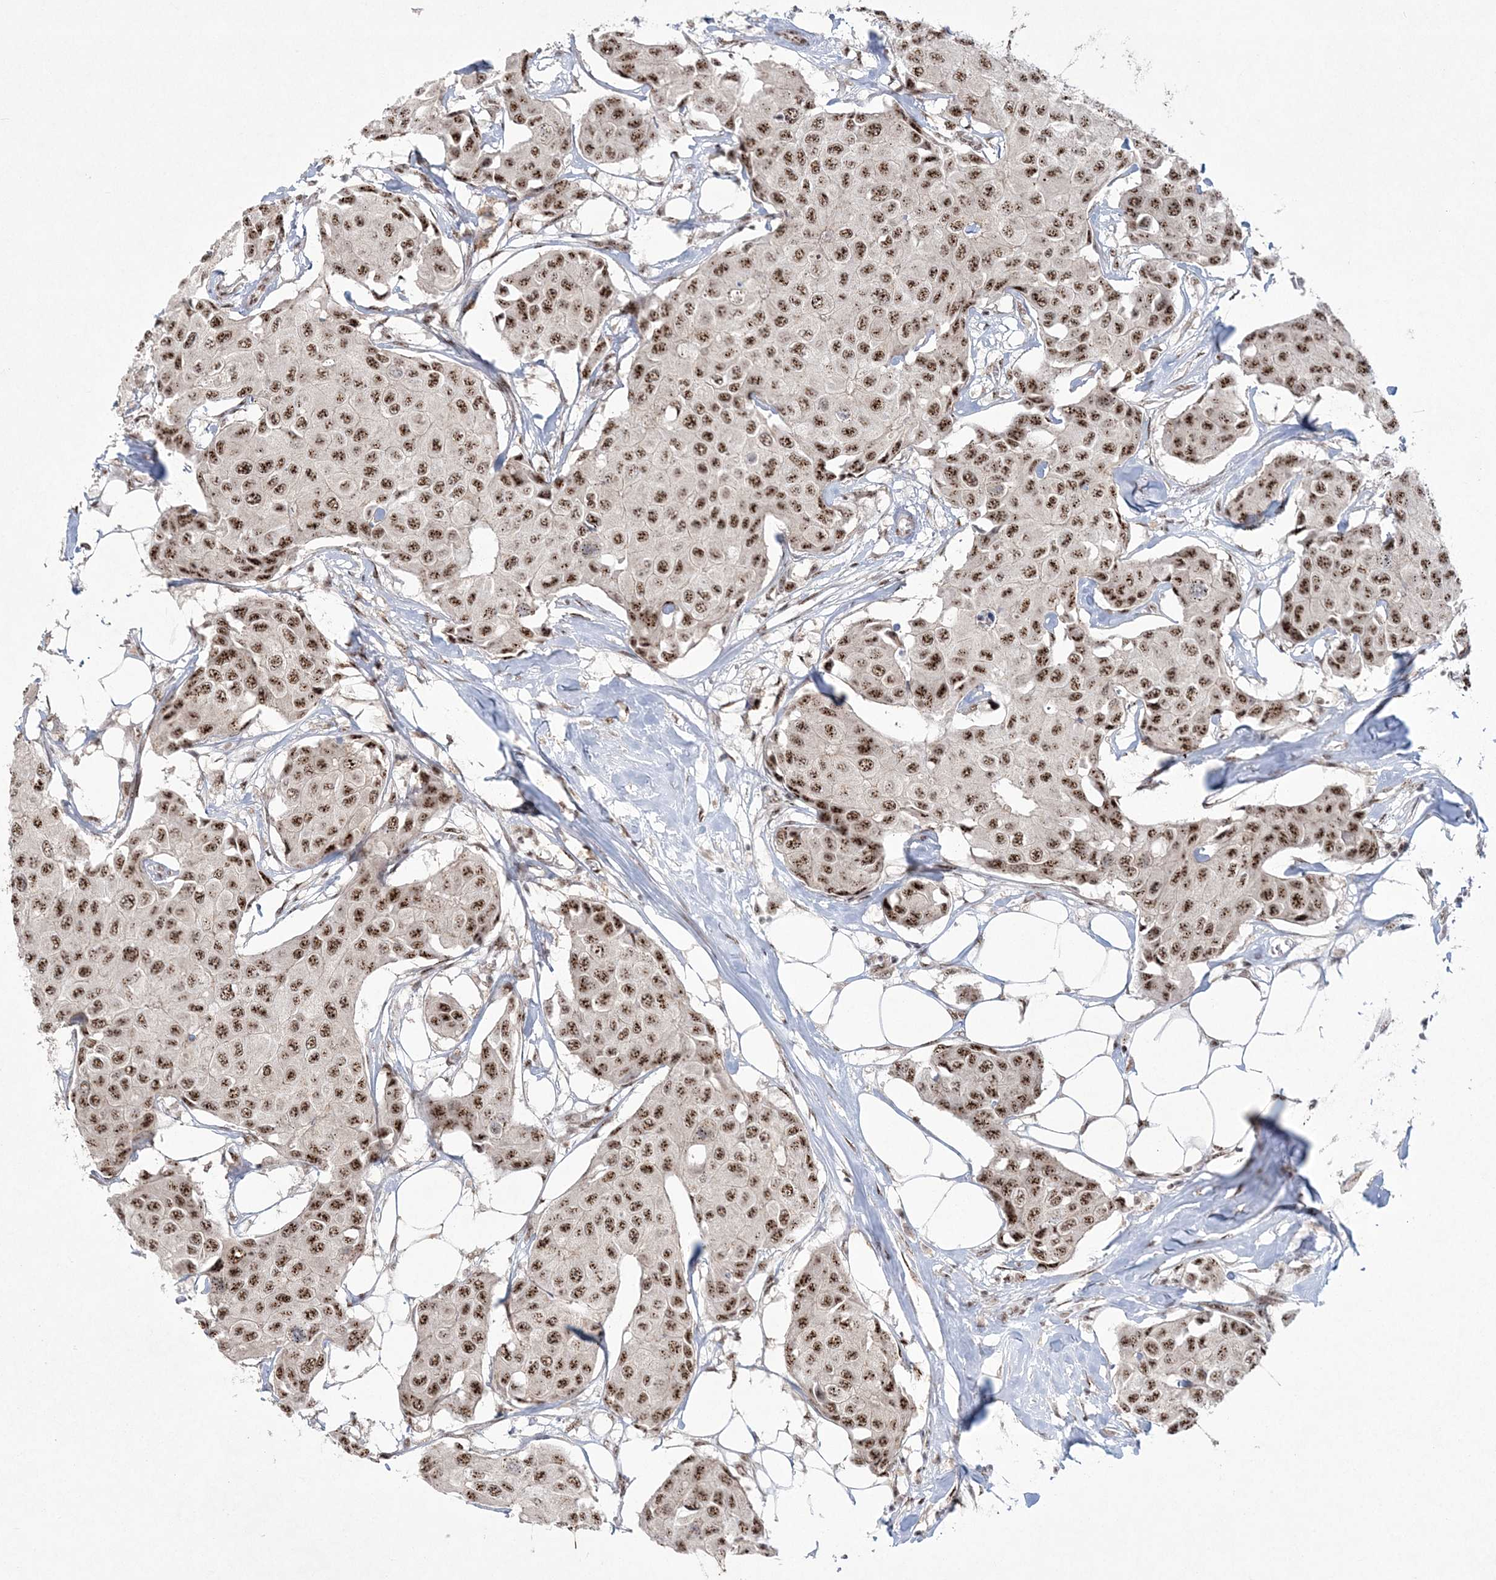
{"staining": {"intensity": "moderate", "quantity": ">75%", "location": "nuclear"}, "tissue": "breast cancer", "cell_type": "Tumor cells", "image_type": "cancer", "snomed": [{"axis": "morphology", "description": "Duct carcinoma"}, {"axis": "topography", "description": "Breast"}], "caption": "Immunohistochemical staining of breast cancer (infiltrating ductal carcinoma) displays moderate nuclear protein expression in approximately >75% of tumor cells.", "gene": "KDM6B", "patient": {"sex": "female", "age": 80}}